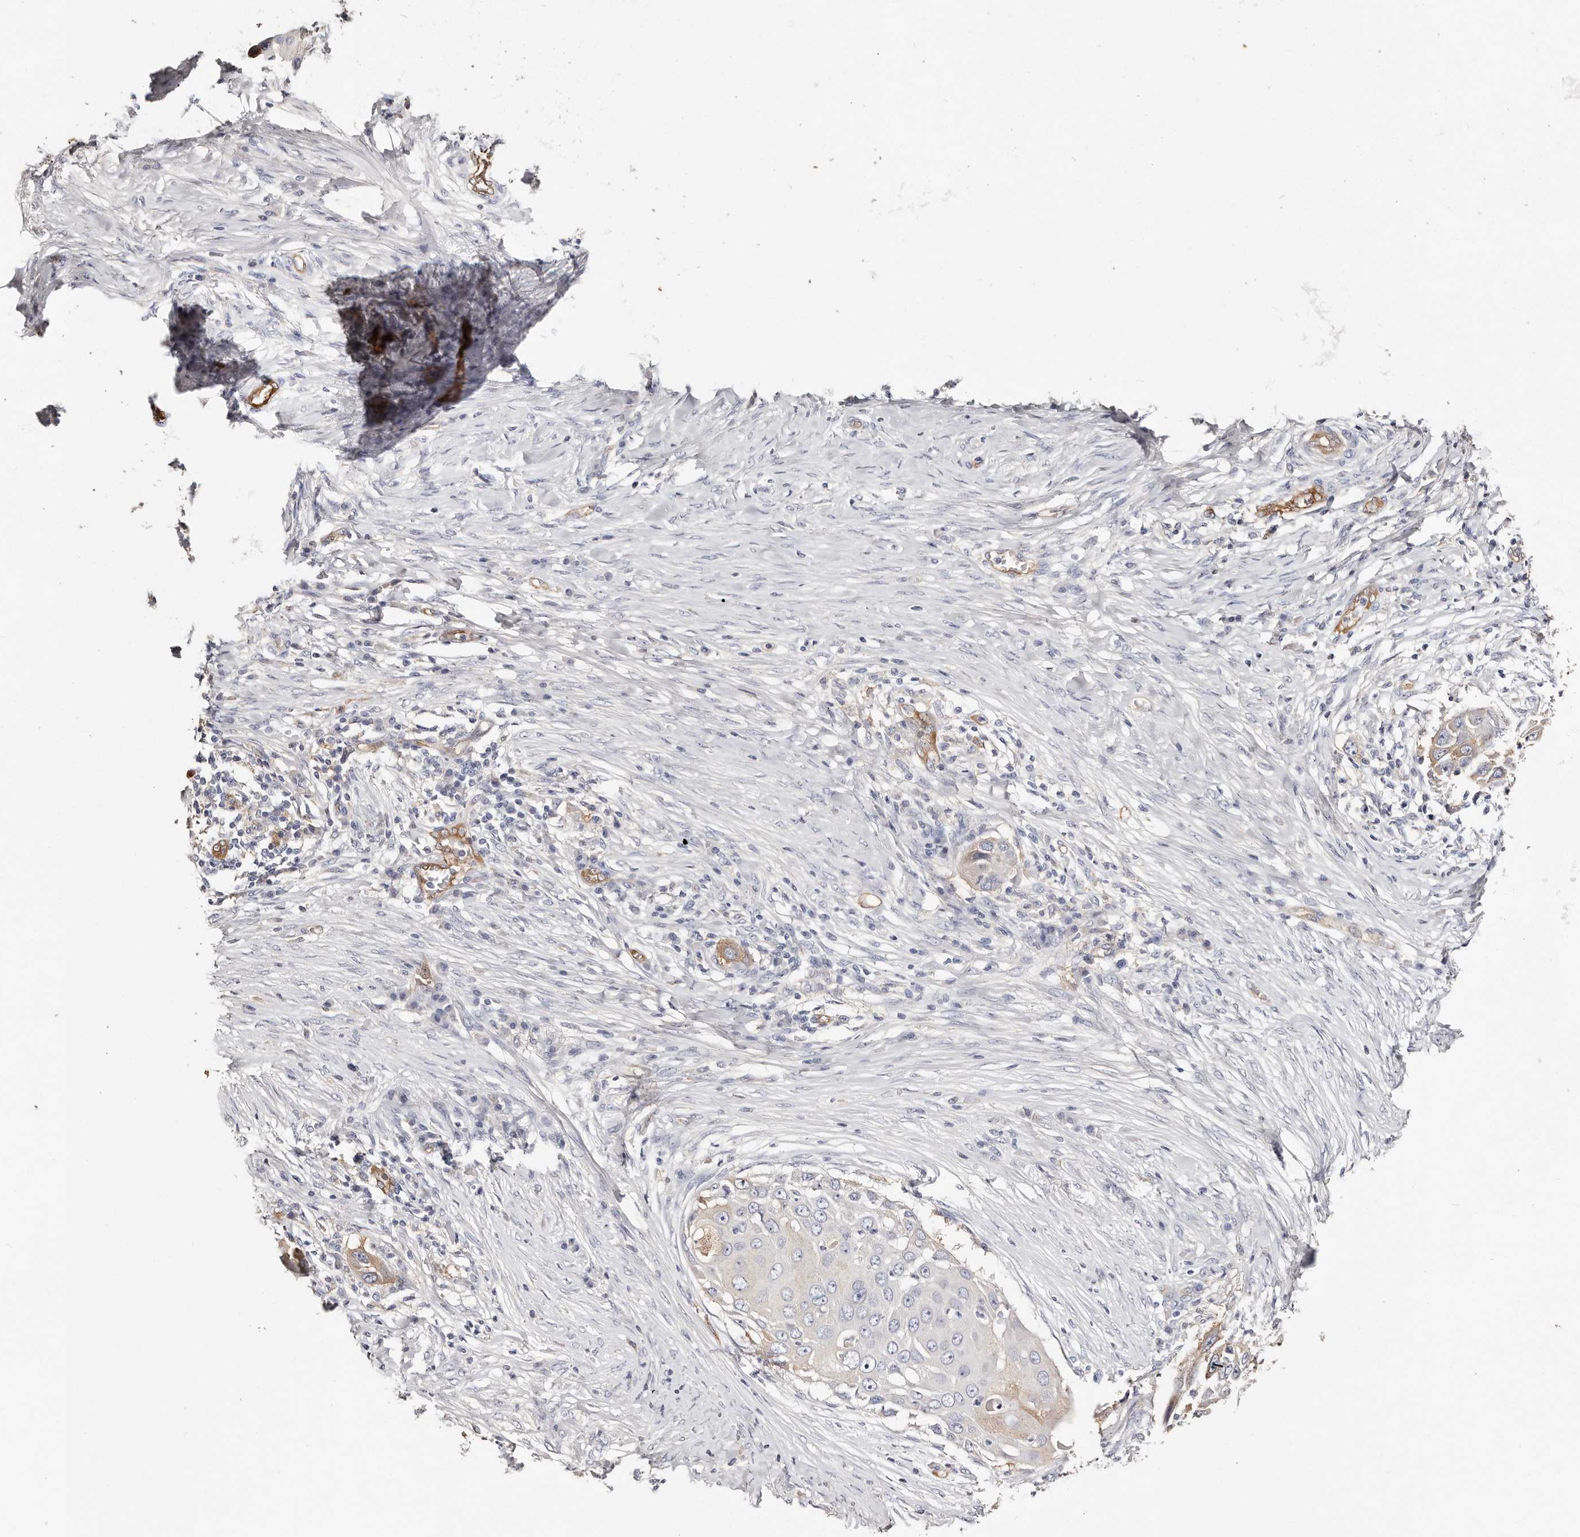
{"staining": {"intensity": "weak", "quantity": "<25%", "location": "cytoplasmic/membranous"}, "tissue": "skin cancer", "cell_type": "Tumor cells", "image_type": "cancer", "snomed": [{"axis": "morphology", "description": "Squamous cell carcinoma, NOS"}, {"axis": "topography", "description": "Skin"}], "caption": "IHC image of neoplastic tissue: human skin squamous cell carcinoma stained with DAB displays no significant protein staining in tumor cells.", "gene": "TGM2", "patient": {"sex": "female", "age": 44}}